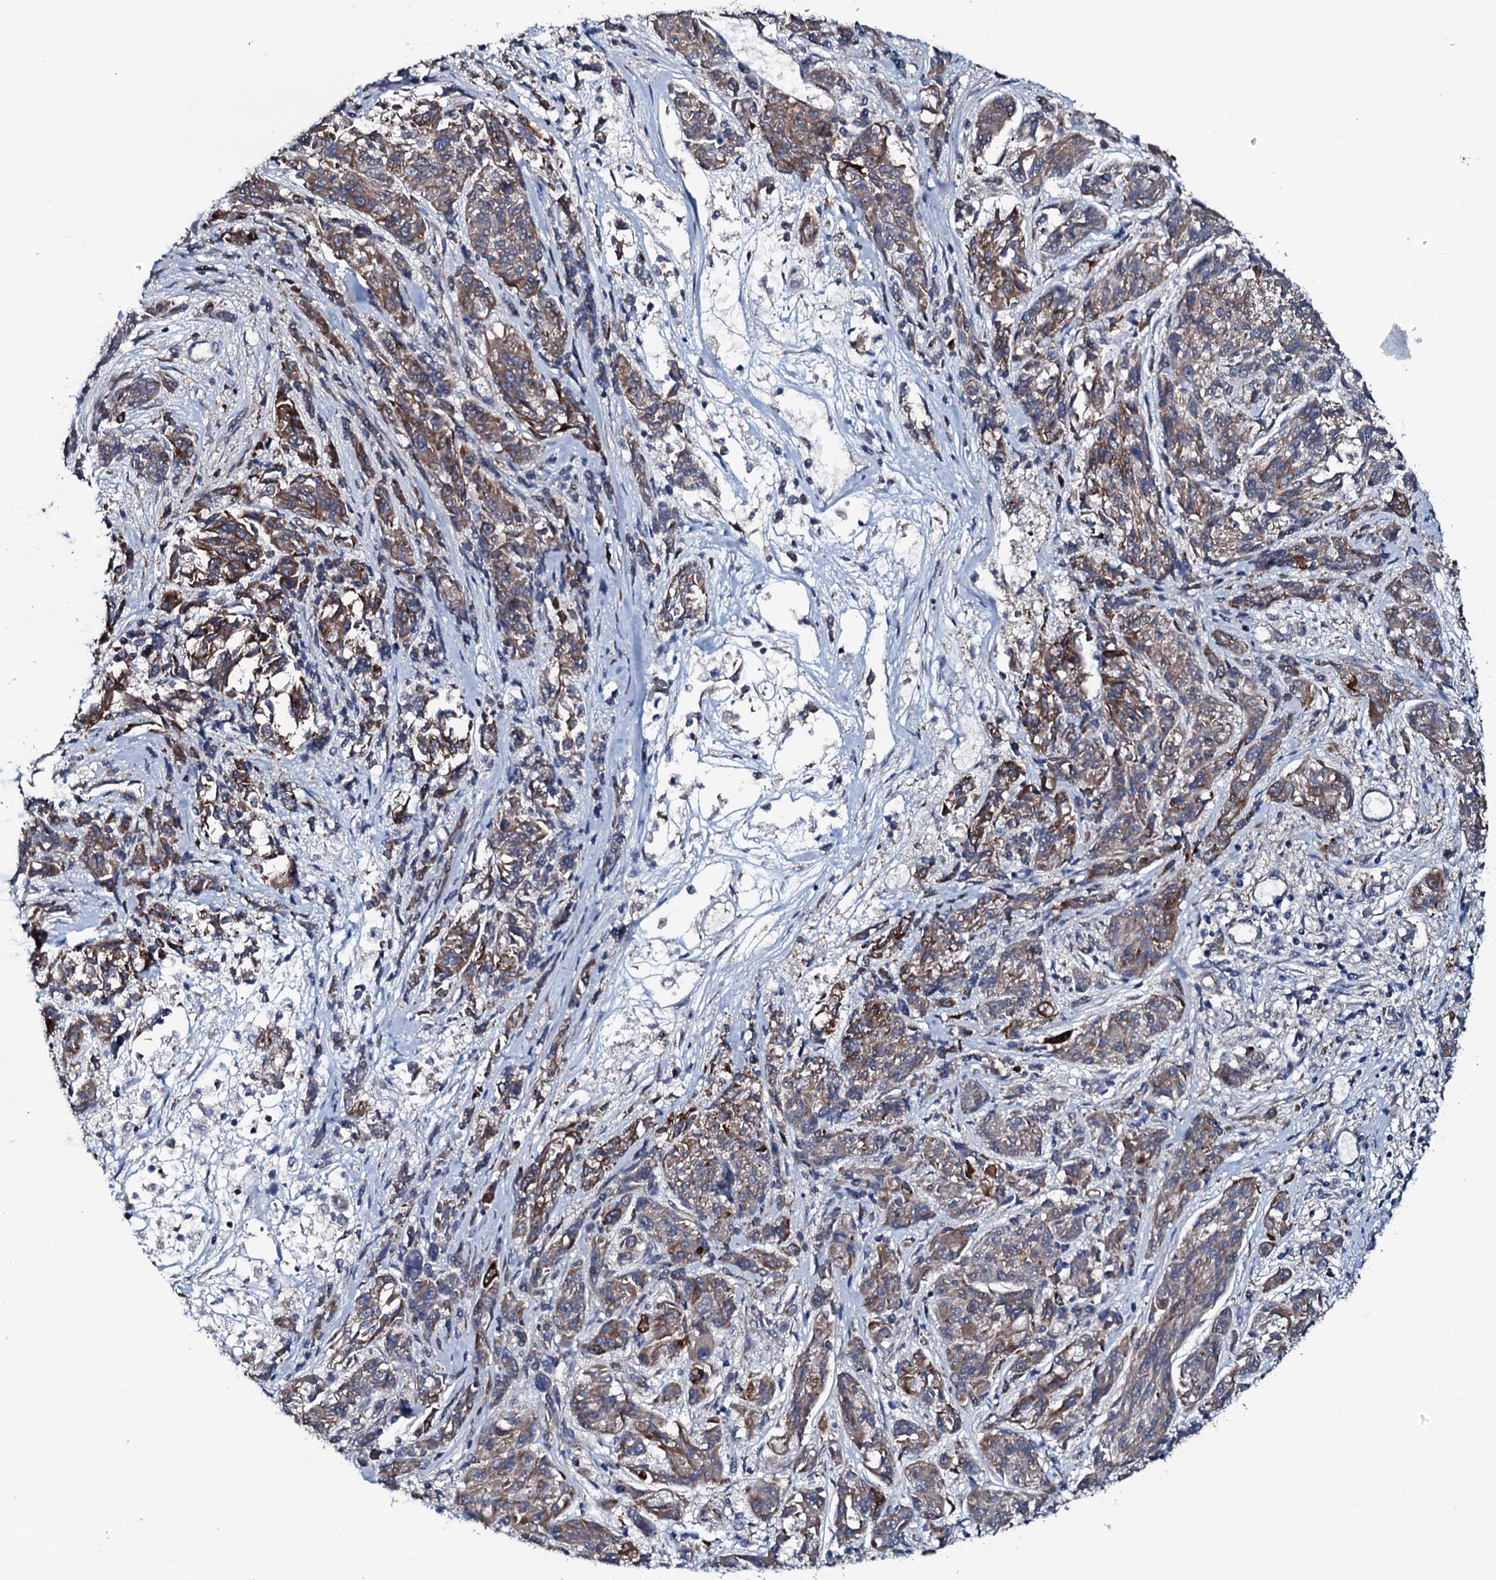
{"staining": {"intensity": "moderate", "quantity": ">75%", "location": "cytoplasmic/membranous"}, "tissue": "melanoma", "cell_type": "Tumor cells", "image_type": "cancer", "snomed": [{"axis": "morphology", "description": "Malignant melanoma, NOS"}, {"axis": "topography", "description": "Skin"}], "caption": "Melanoma tissue demonstrates moderate cytoplasmic/membranous staining in about >75% of tumor cells", "gene": "IL12B", "patient": {"sex": "male", "age": 53}}